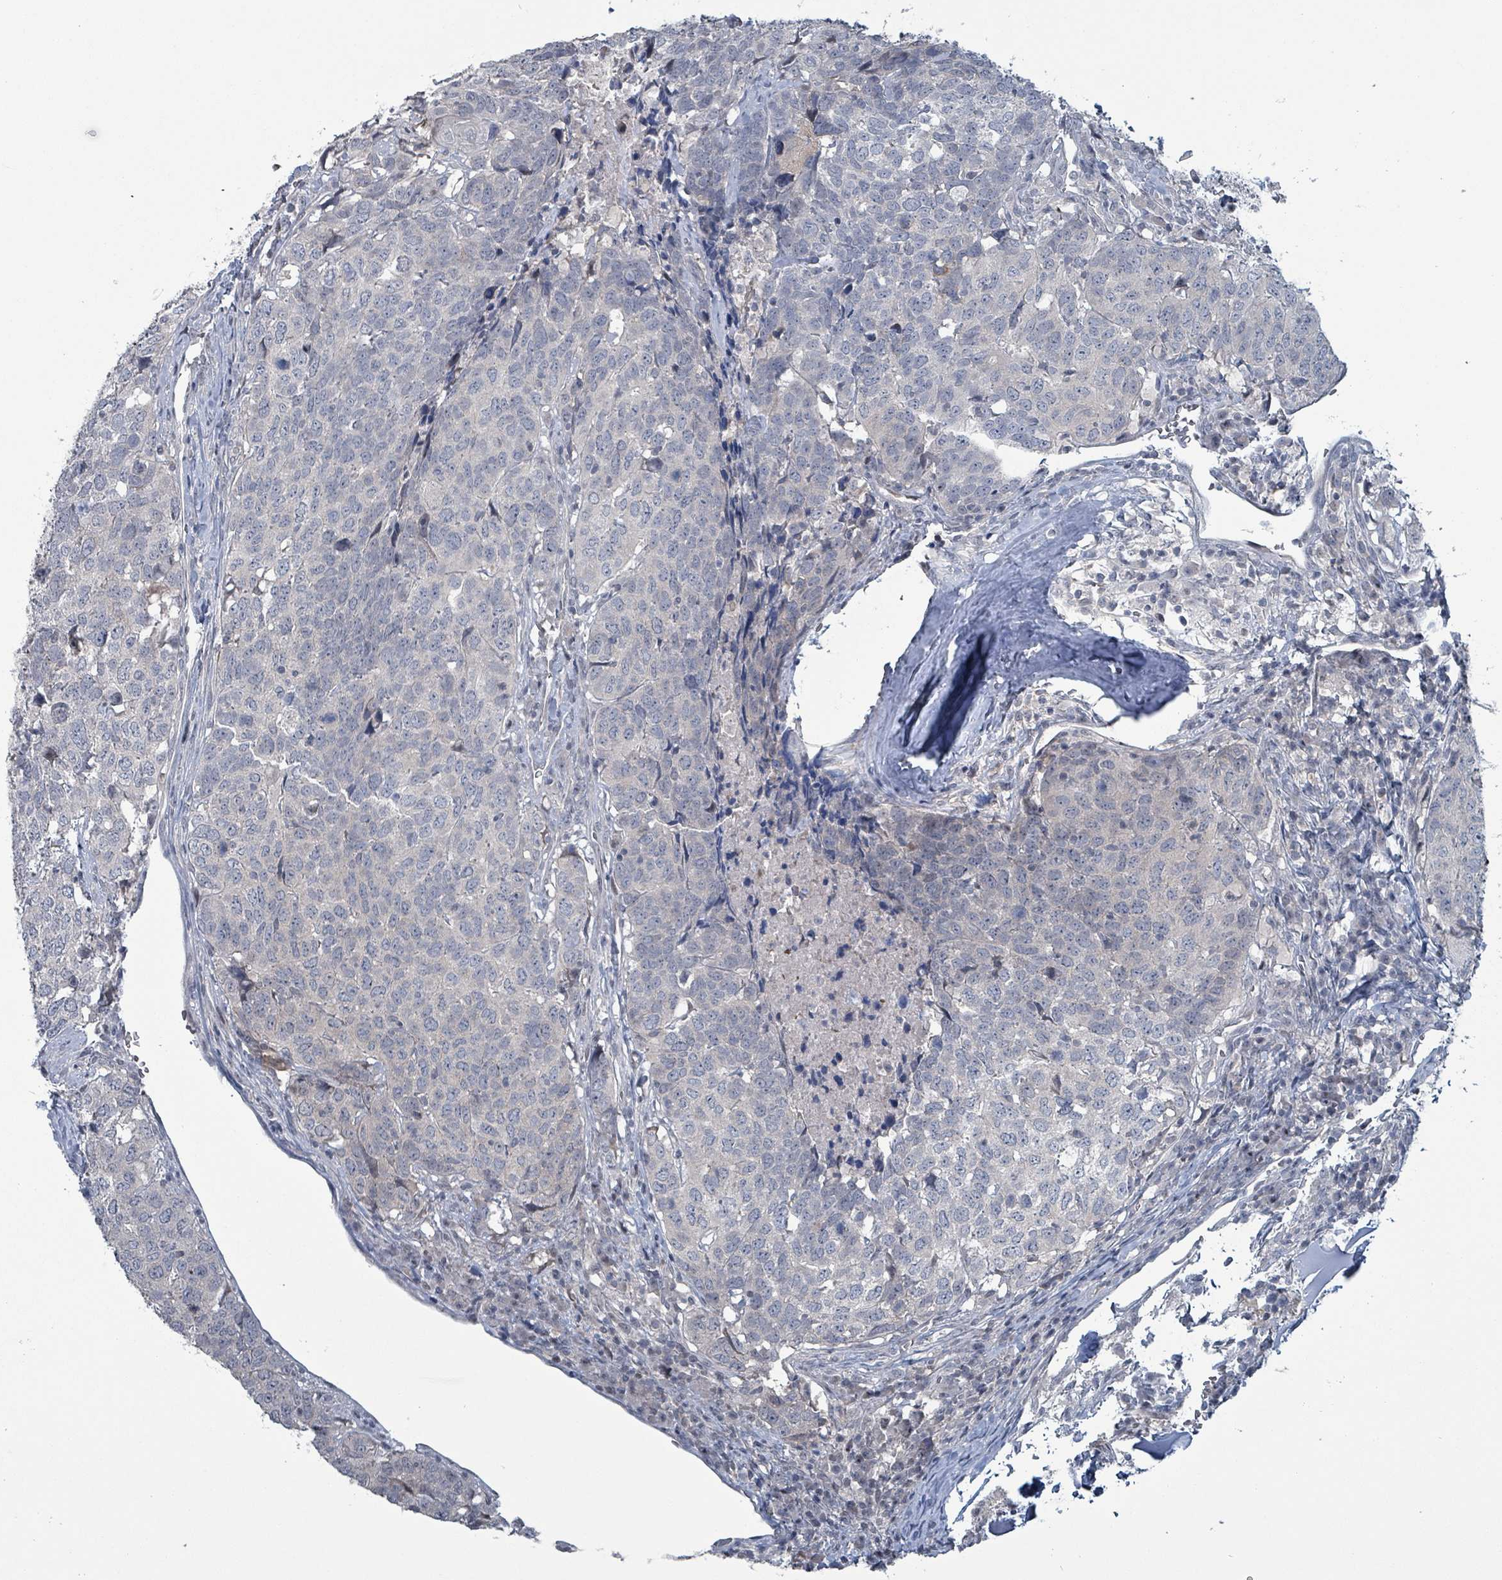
{"staining": {"intensity": "negative", "quantity": "none", "location": "none"}, "tissue": "head and neck cancer", "cell_type": "Tumor cells", "image_type": "cancer", "snomed": [{"axis": "morphology", "description": "Normal tissue, NOS"}, {"axis": "morphology", "description": "Squamous cell carcinoma, NOS"}, {"axis": "topography", "description": "Skeletal muscle"}, {"axis": "topography", "description": "Vascular tissue"}, {"axis": "topography", "description": "Peripheral nerve tissue"}, {"axis": "topography", "description": "Head-Neck"}], "caption": "Human head and neck cancer stained for a protein using immunohistochemistry demonstrates no staining in tumor cells.", "gene": "BIVM", "patient": {"sex": "male", "age": 66}}